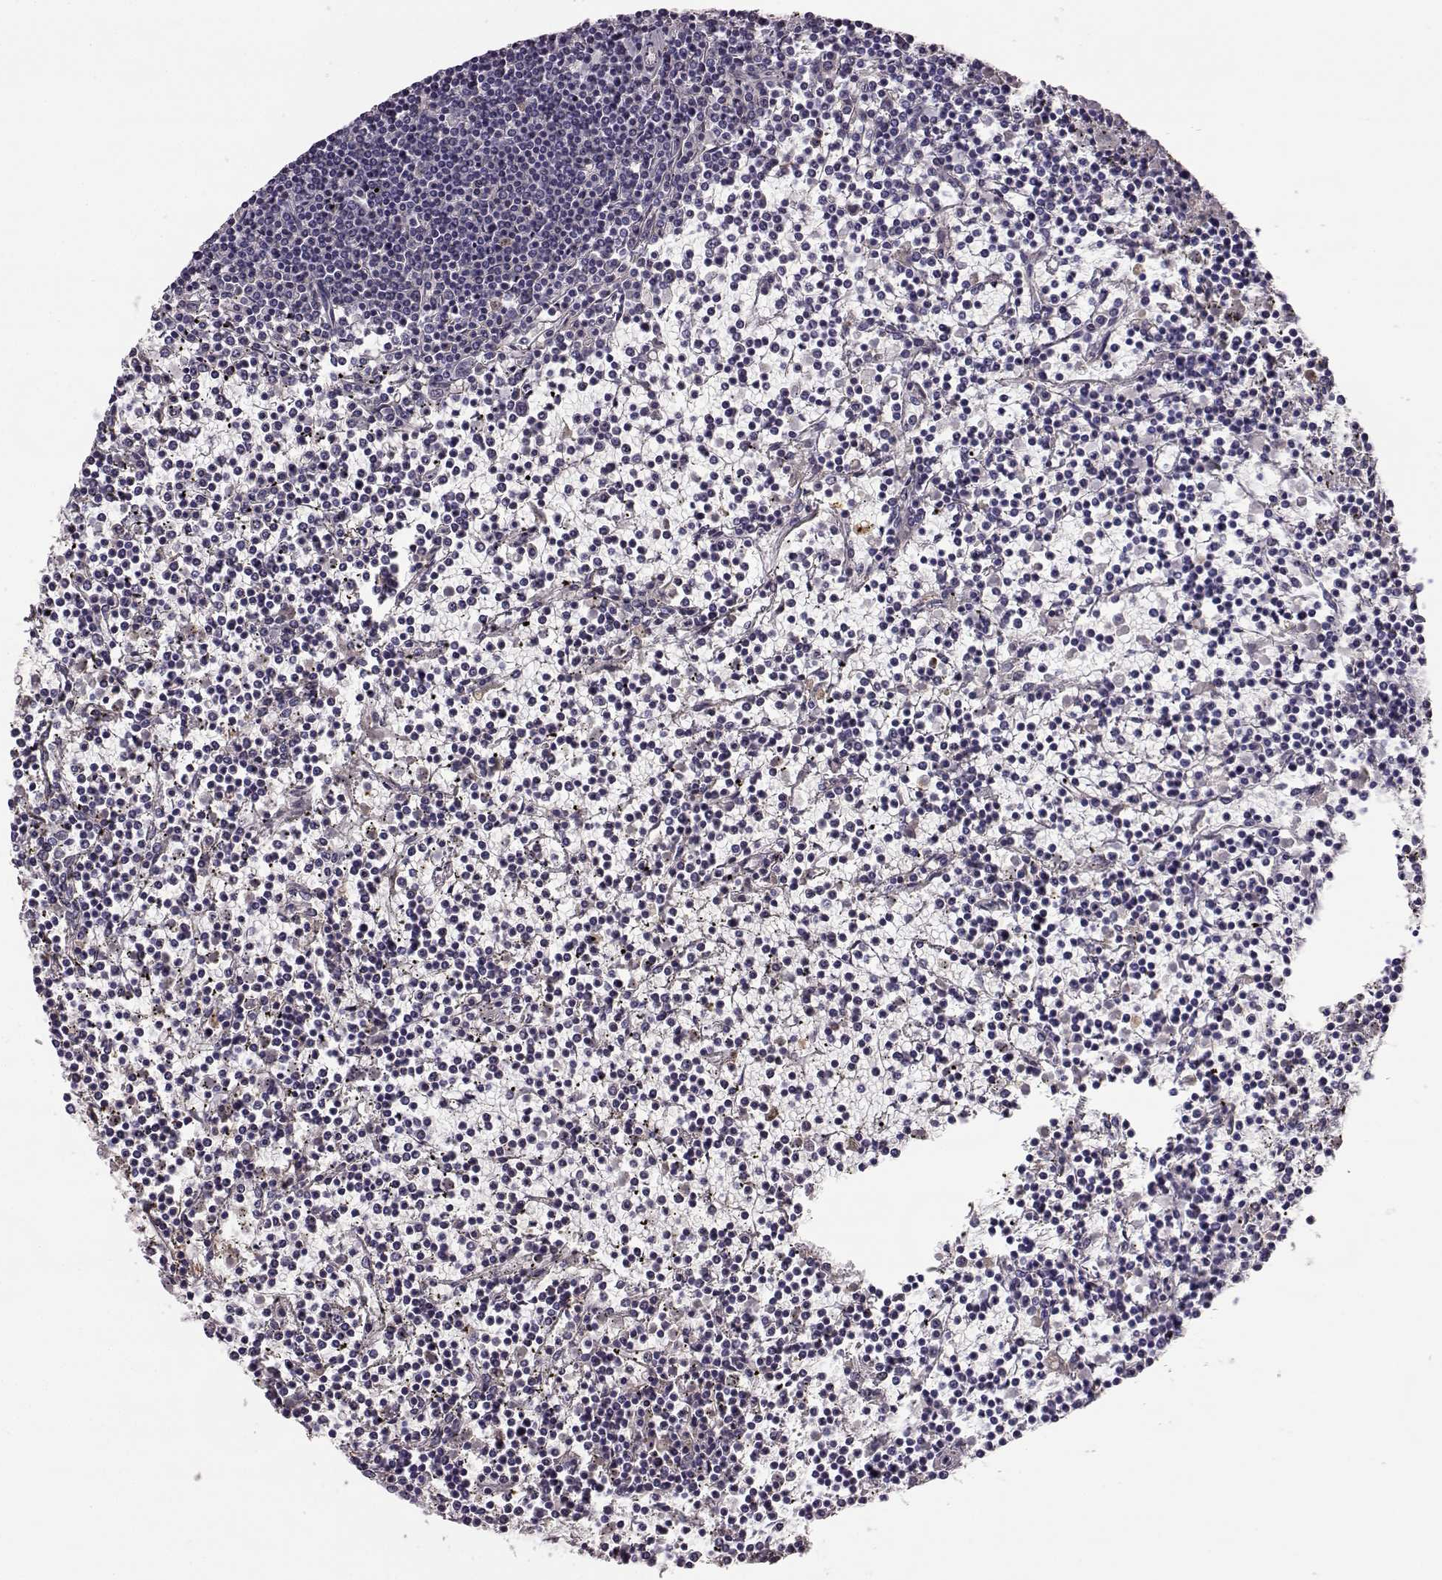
{"staining": {"intensity": "negative", "quantity": "none", "location": "none"}, "tissue": "lymphoma", "cell_type": "Tumor cells", "image_type": "cancer", "snomed": [{"axis": "morphology", "description": "Malignant lymphoma, non-Hodgkin's type, Low grade"}, {"axis": "topography", "description": "Spleen"}], "caption": "Lymphoma was stained to show a protein in brown. There is no significant staining in tumor cells.", "gene": "TRIM69", "patient": {"sex": "female", "age": 19}}